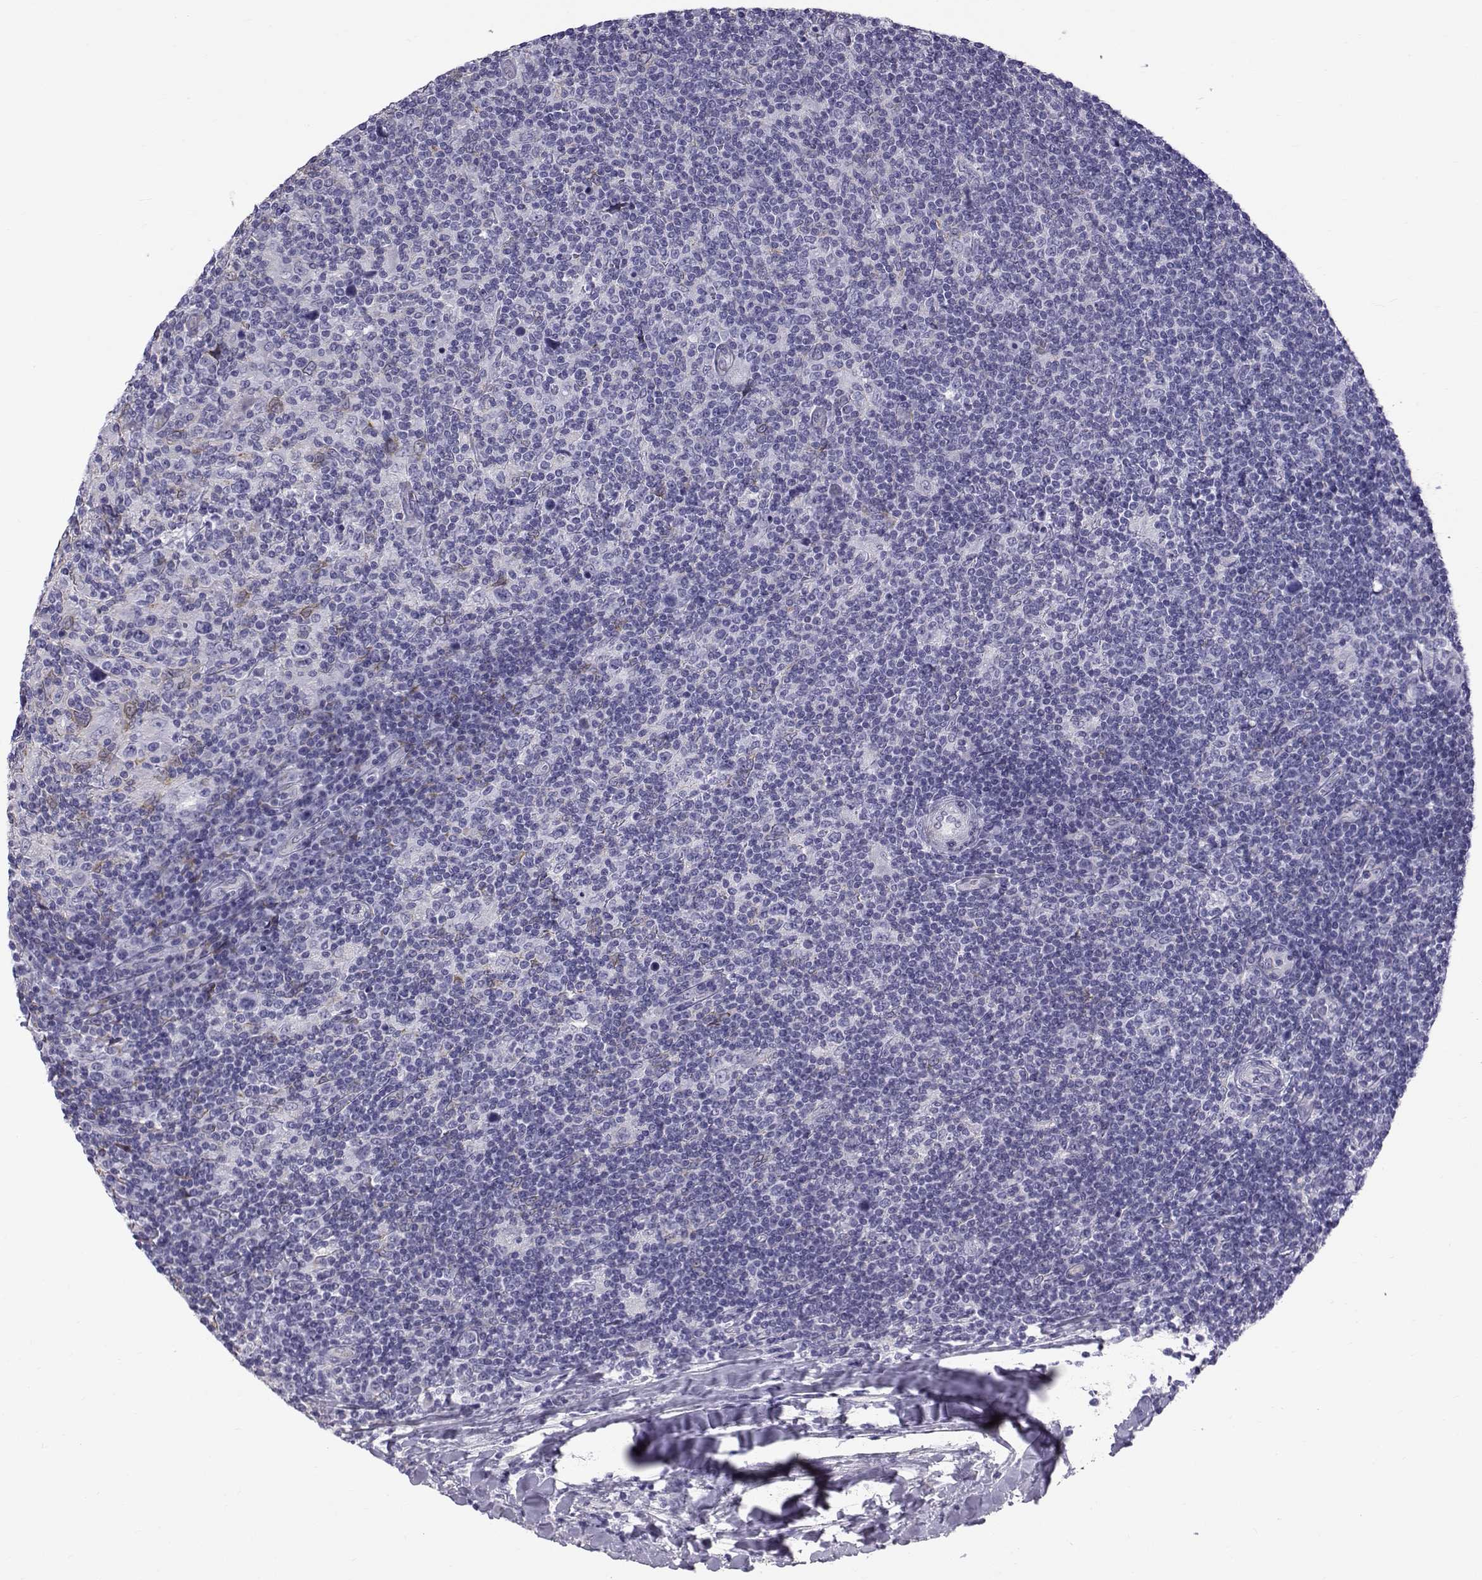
{"staining": {"intensity": "negative", "quantity": "none", "location": "none"}, "tissue": "lymphoma", "cell_type": "Tumor cells", "image_type": "cancer", "snomed": [{"axis": "morphology", "description": "Hodgkin's disease, NOS"}, {"axis": "topography", "description": "Lymph node"}], "caption": "This is an immunohistochemistry histopathology image of lymphoma. There is no positivity in tumor cells.", "gene": "RNASE12", "patient": {"sex": "male", "age": 40}}